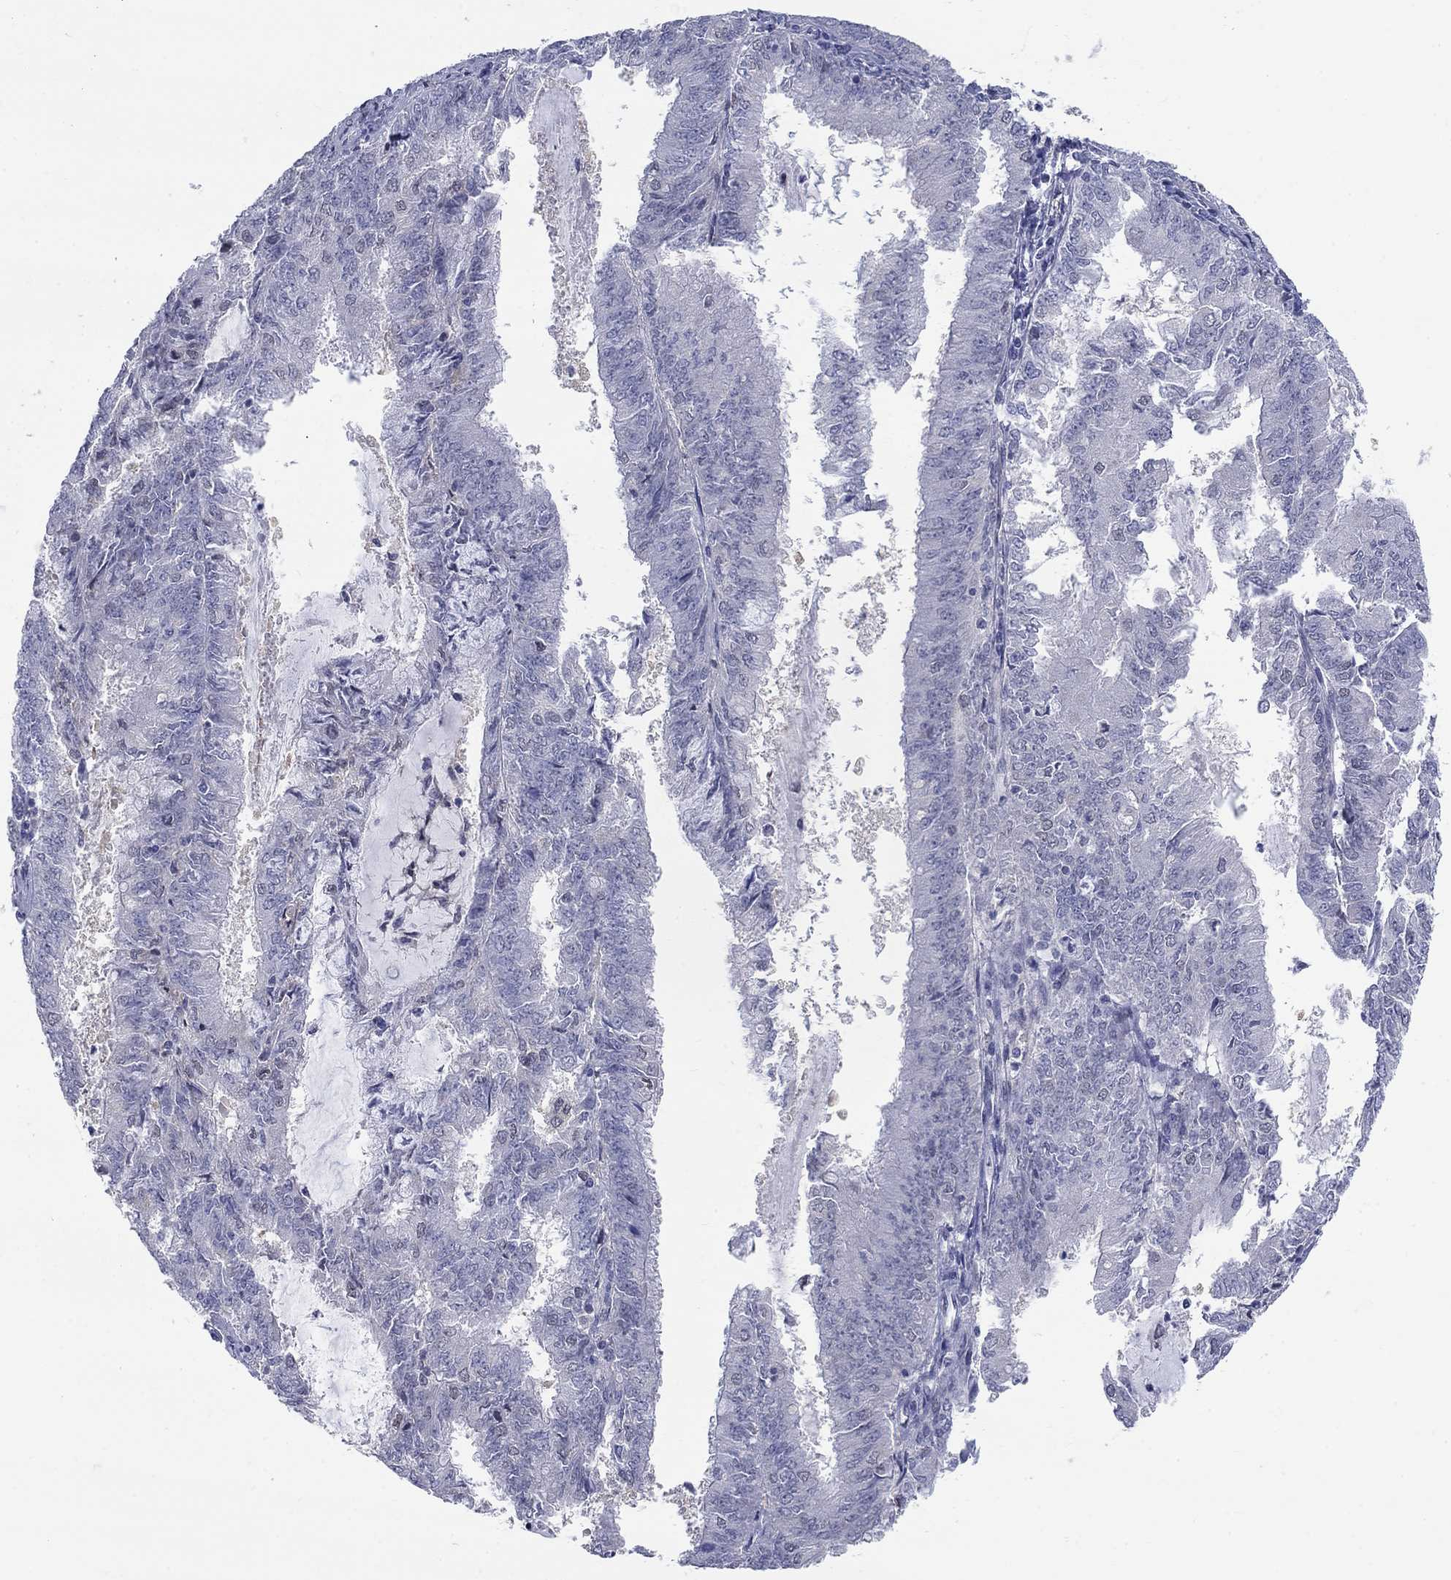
{"staining": {"intensity": "negative", "quantity": "none", "location": "none"}, "tissue": "endometrial cancer", "cell_type": "Tumor cells", "image_type": "cancer", "snomed": [{"axis": "morphology", "description": "Adenocarcinoma, NOS"}, {"axis": "topography", "description": "Endometrium"}], "caption": "This is an immunohistochemistry image of adenocarcinoma (endometrial). There is no positivity in tumor cells.", "gene": "EGFLAM", "patient": {"sex": "female", "age": 57}}